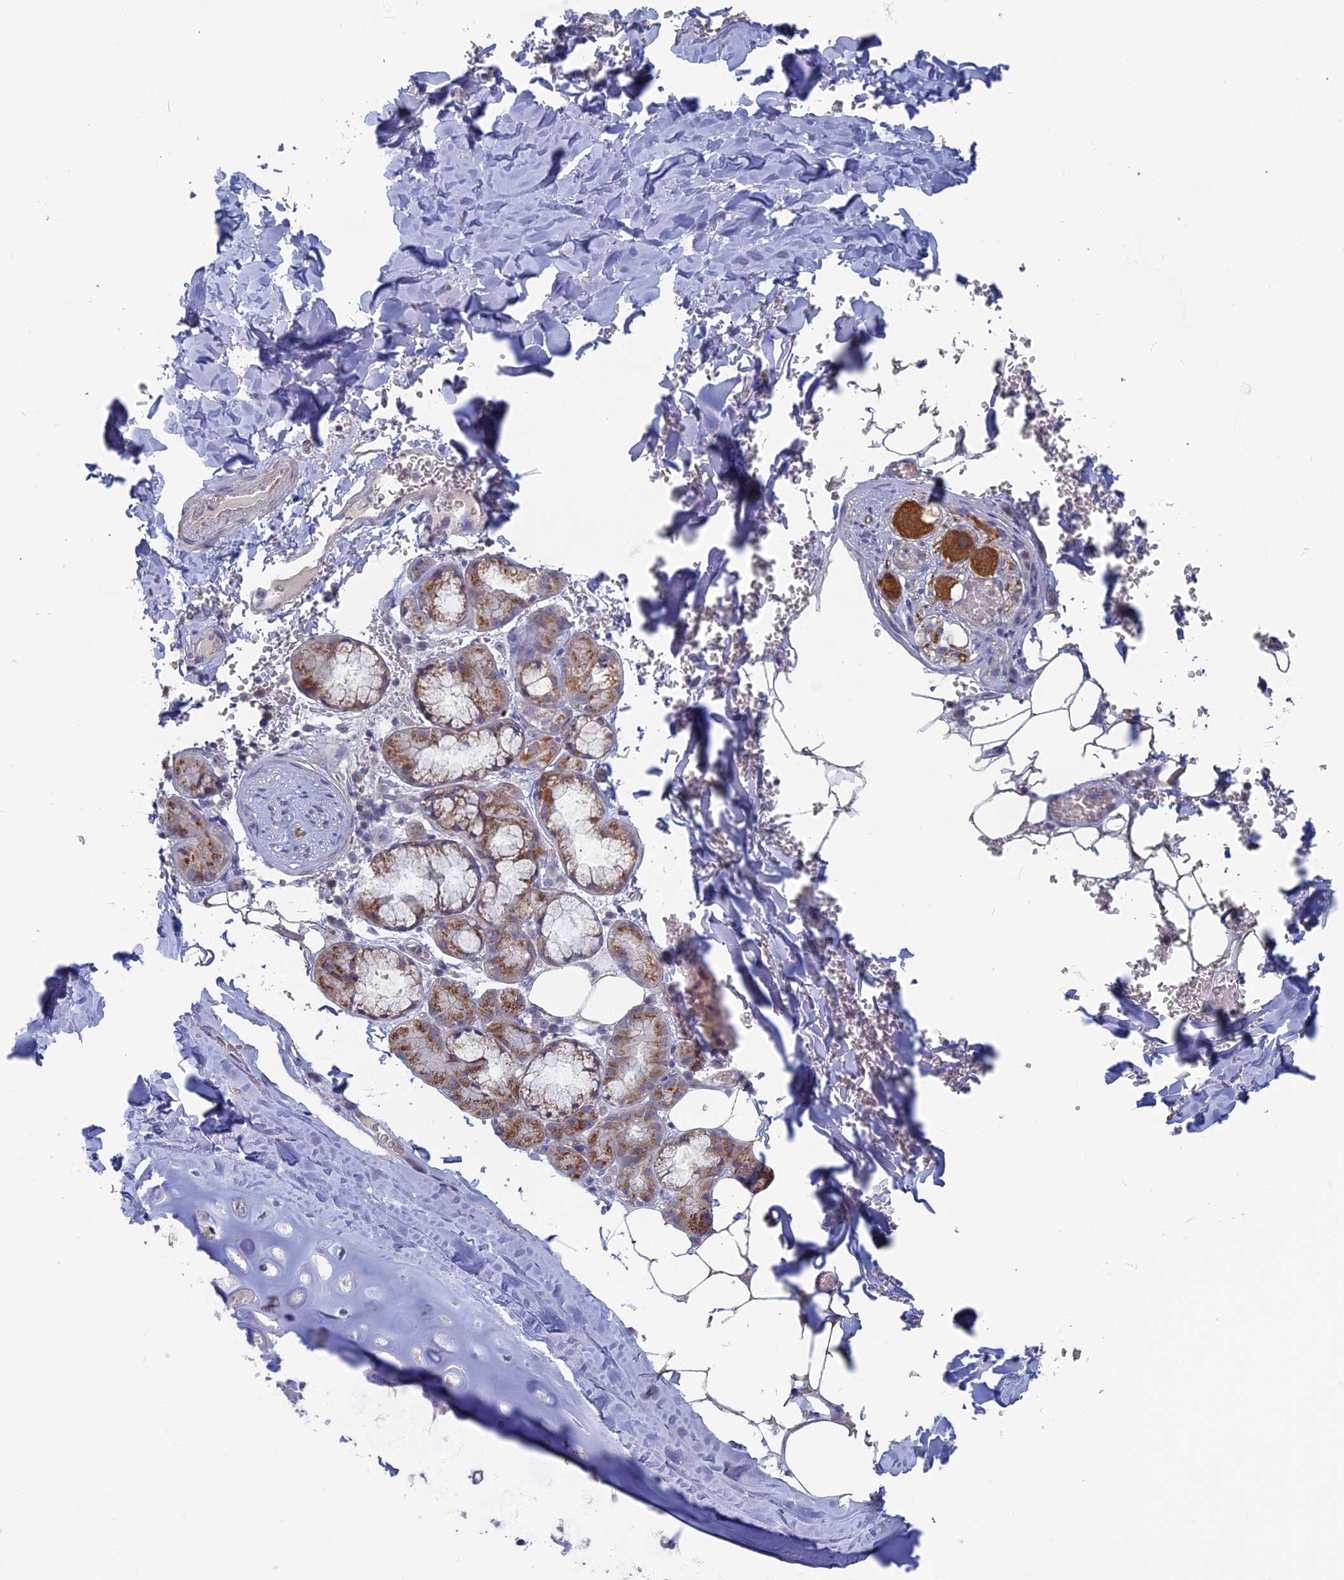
{"staining": {"intensity": "negative", "quantity": "none", "location": "none"}, "tissue": "adipose tissue", "cell_type": "Adipocytes", "image_type": "normal", "snomed": [{"axis": "morphology", "description": "Normal tissue, NOS"}, {"axis": "topography", "description": "Lymph node"}, {"axis": "topography", "description": "Bronchus"}], "caption": "Micrograph shows no significant protein staining in adipocytes of unremarkable adipose tissue. (Brightfield microscopy of DAB immunohistochemistry at high magnification).", "gene": "TBC1D30", "patient": {"sex": "male", "age": 63}}